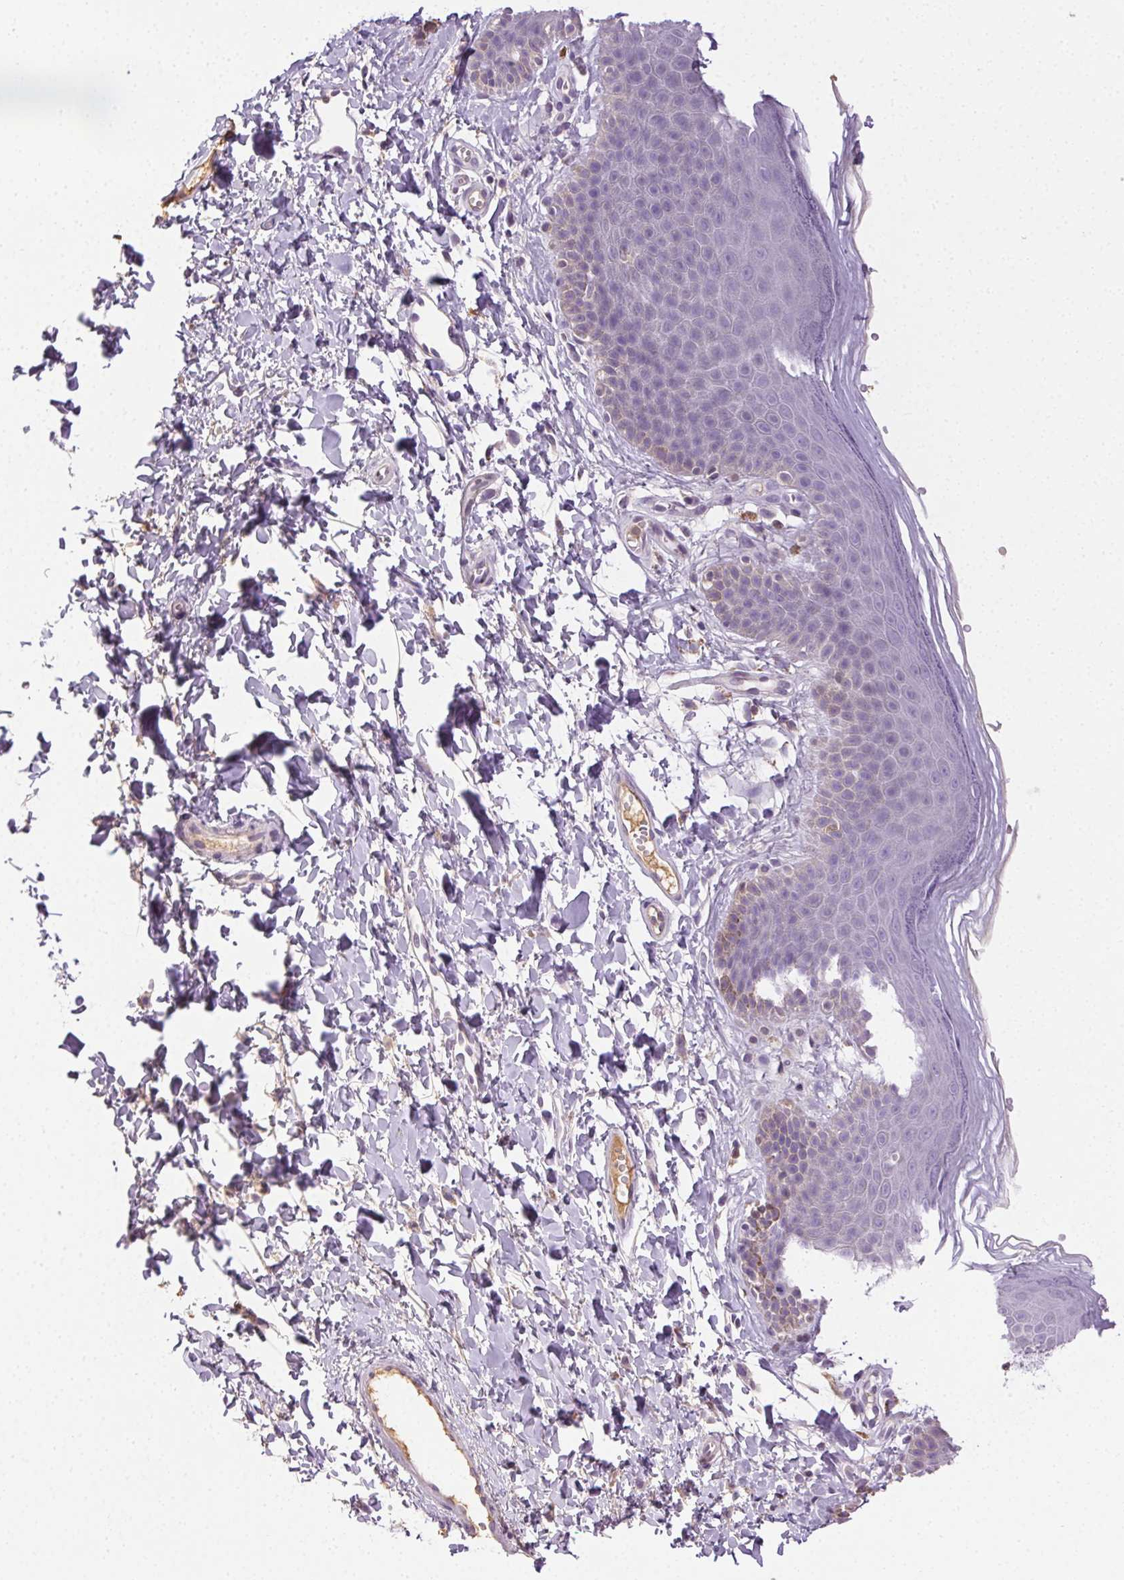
{"staining": {"intensity": "weak", "quantity": "<25%", "location": "cytoplasmic/membranous"}, "tissue": "skin", "cell_type": "Epidermal cells", "image_type": "normal", "snomed": [{"axis": "morphology", "description": "Normal tissue, NOS"}, {"axis": "topography", "description": "Anal"}], "caption": "Protein analysis of unremarkable skin exhibits no significant positivity in epidermal cells.", "gene": "BPIFB2", "patient": {"sex": "male", "age": 53}}